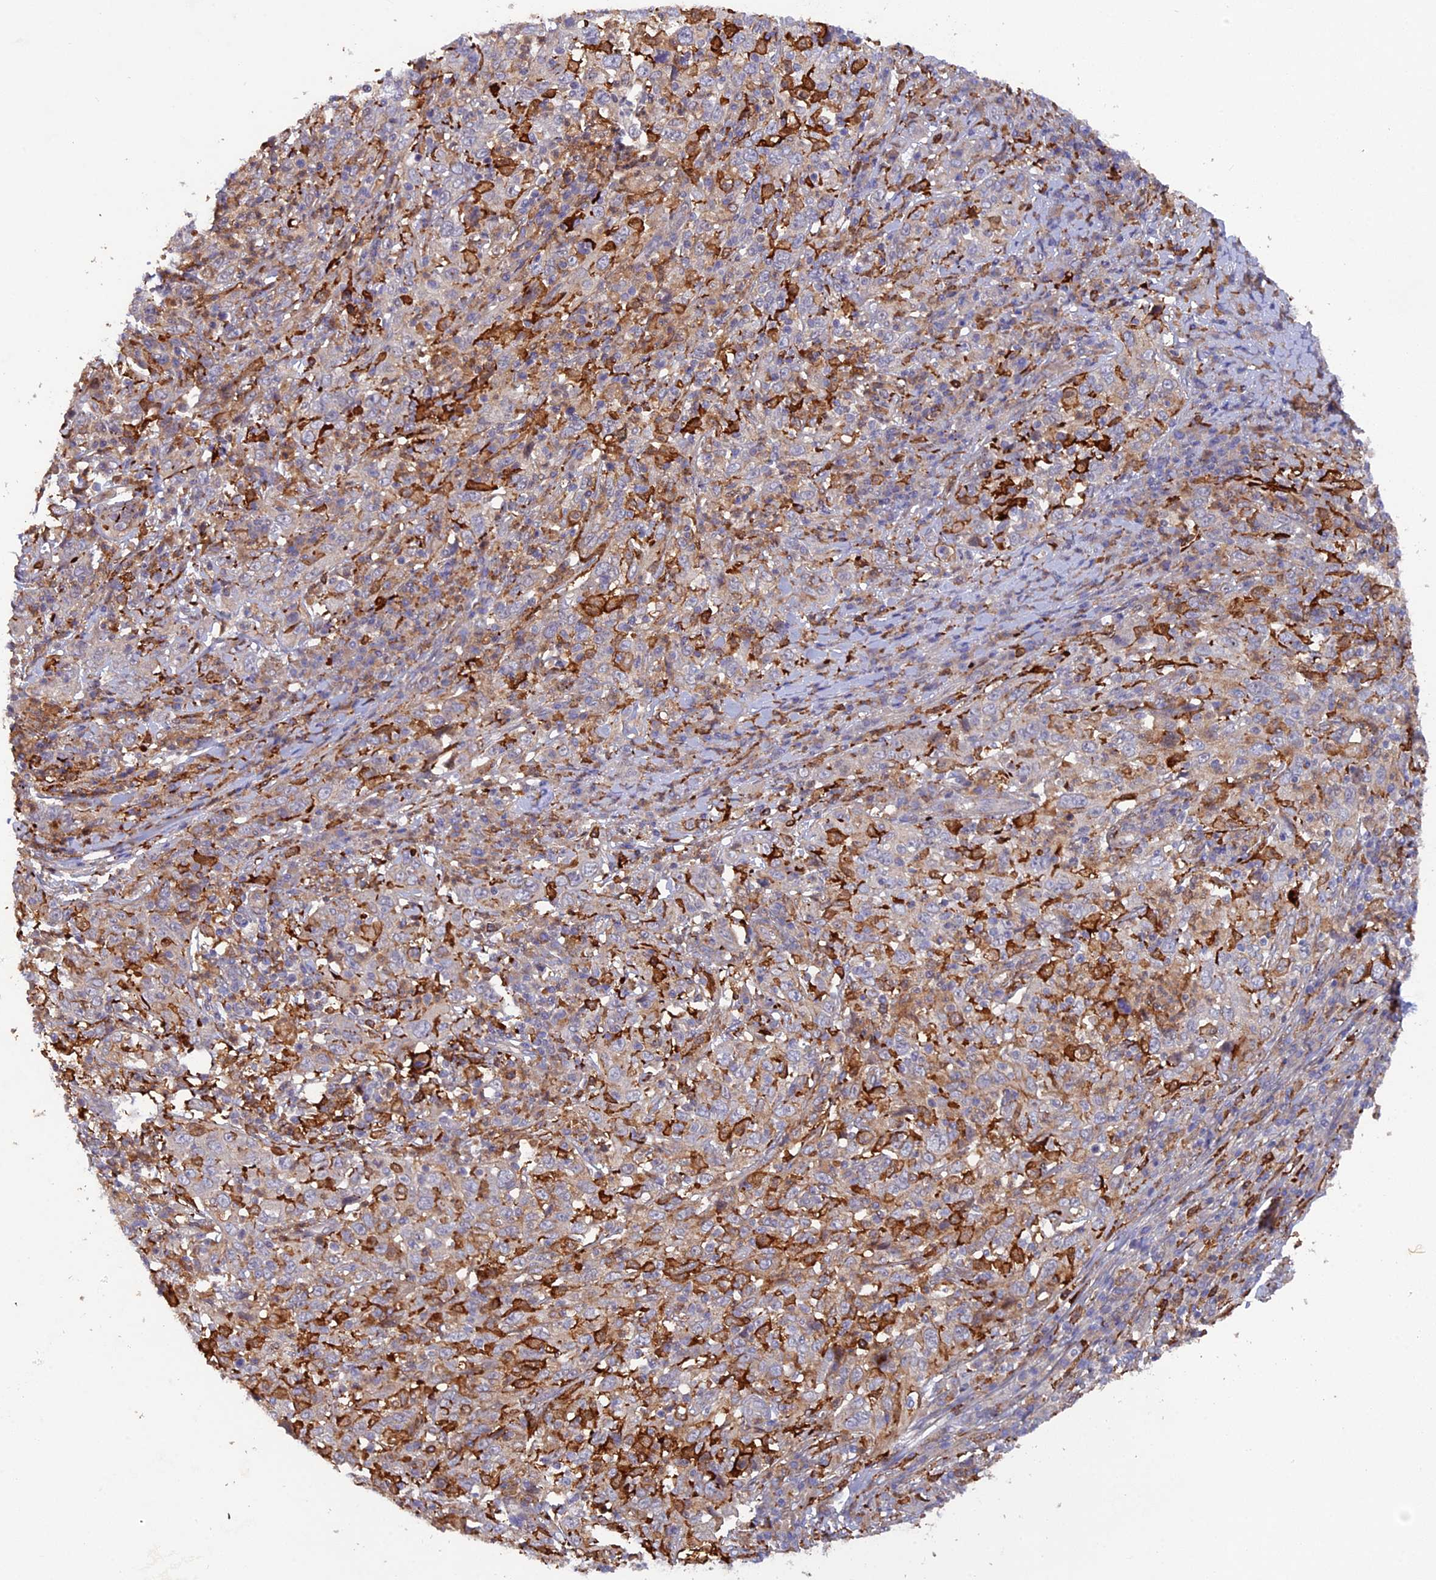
{"staining": {"intensity": "negative", "quantity": "none", "location": "none"}, "tissue": "cervical cancer", "cell_type": "Tumor cells", "image_type": "cancer", "snomed": [{"axis": "morphology", "description": "Squamous cell carcinoma, NOS"}, {"axis": "topography", "description": "Cervix"}], "caption": "Immunohistochemistry (IHC) image of neoplastic tissue: cervical cancer stained with DAB (3,3'-diaminobenzidine) displays no significant protein positivity in tumor cells.", "gene": "FERMT1", "patient": {"sex": "female", "age": 46}}